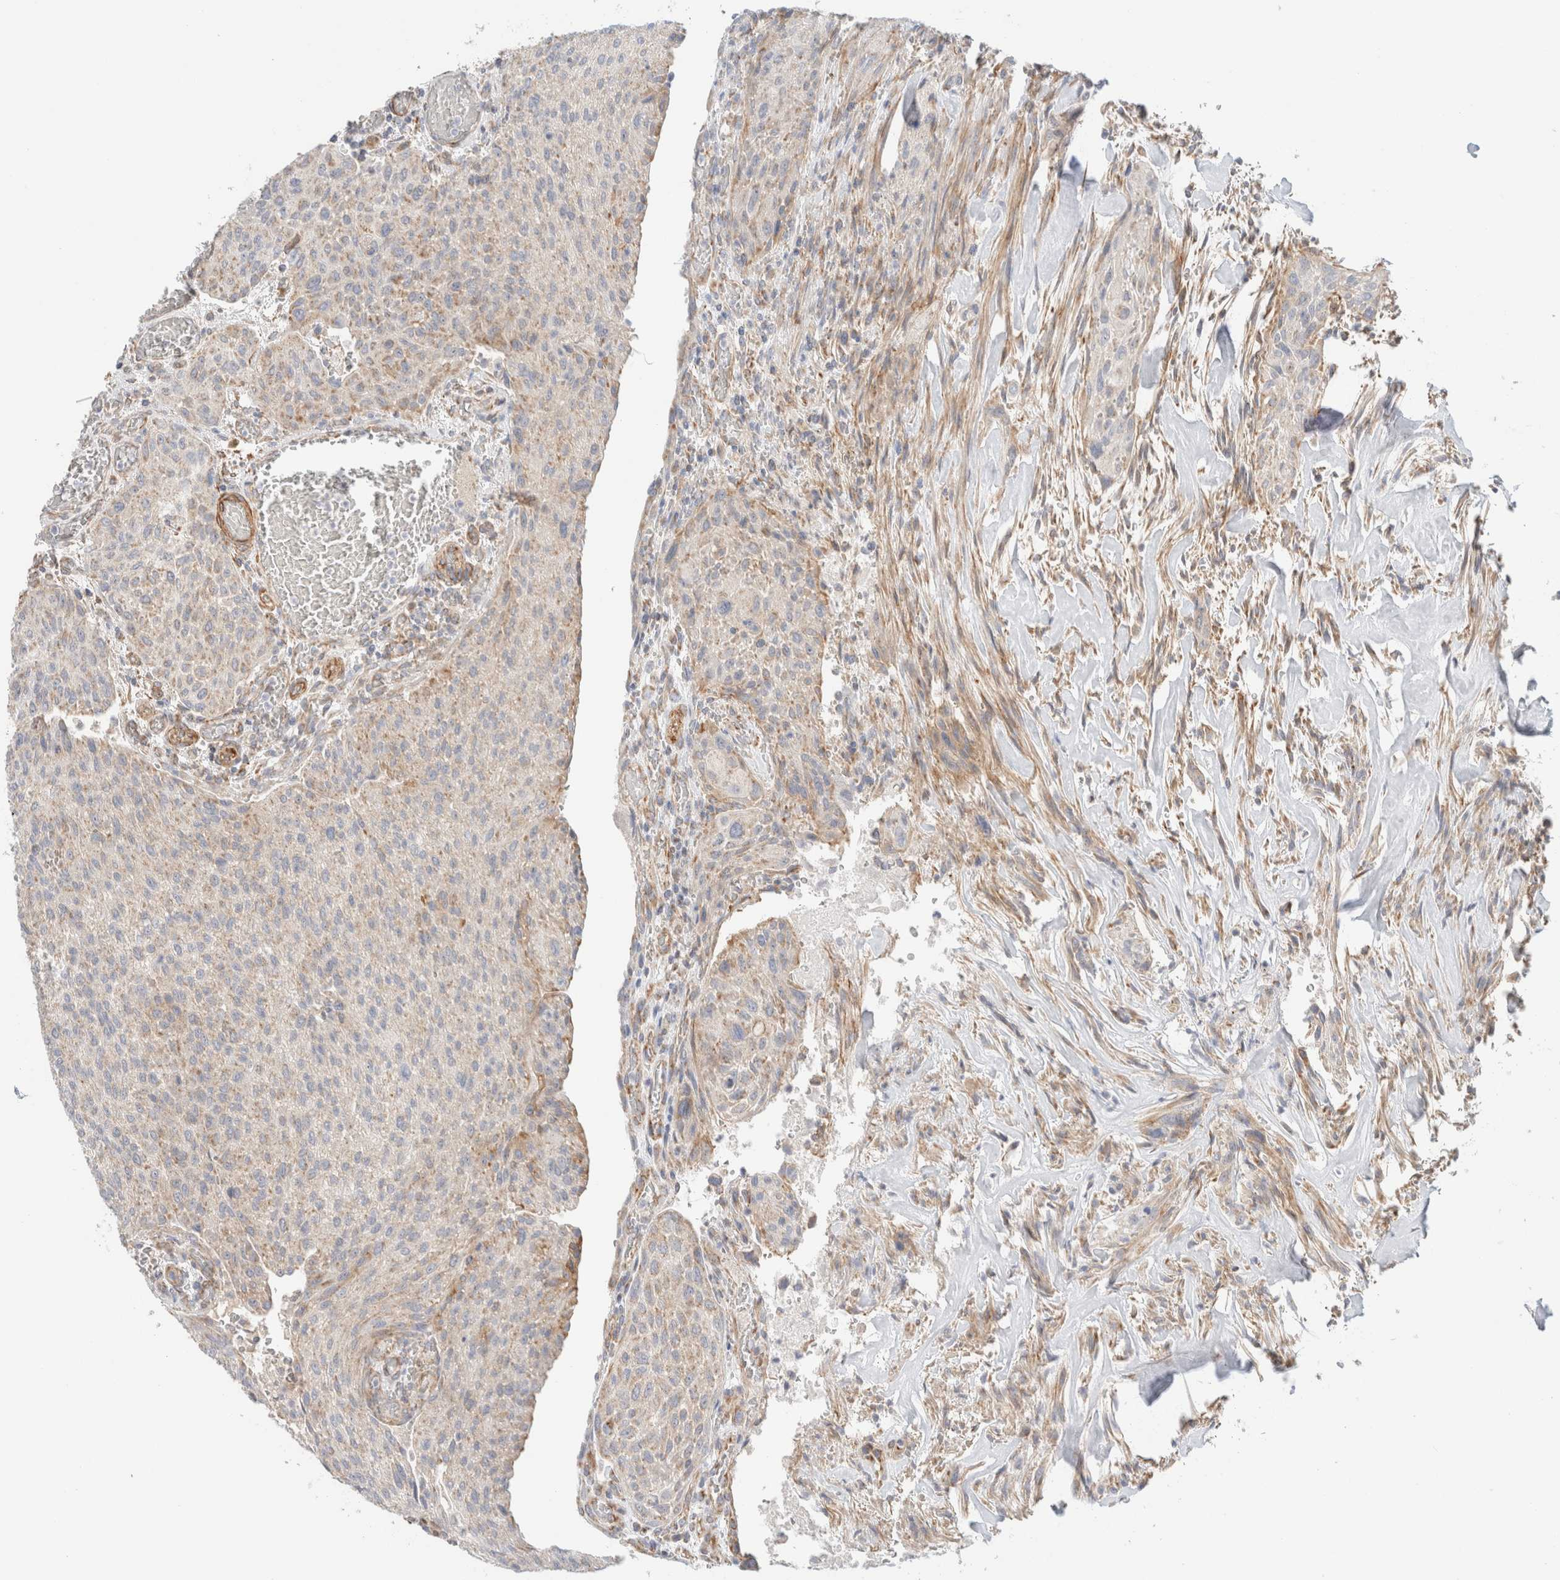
{"staining": {"intensity": "moderate", "quantity": "<25%", "location": "cytoplasmic/membranous"}, "tissue": "urothelial cancer", "cell_type": "Tumor cells", "image_type": "cancer", "snomed": [{"axis": "morphology", "description": "Urothelial carcinoma, Low grade"}, {"axis": "morphology", "description": "Urothelial carcinoma, High grade"}, {"axis": "topography", "description": "Urinary bladder"}], "caption": "Immunohistochemistry (IHC) photomicrograph of neoplastic tissue: human urothelial cancer stained using immunohistochemistry (IHC) displays low levels of moderate protein expression localized specifically in the cytoplasmic/membranous of tumor cells, appearing as a cytoplasmic/membranous brown color.", "gene": "MRM3", "patient": {"sex": "male", "age": 35}}